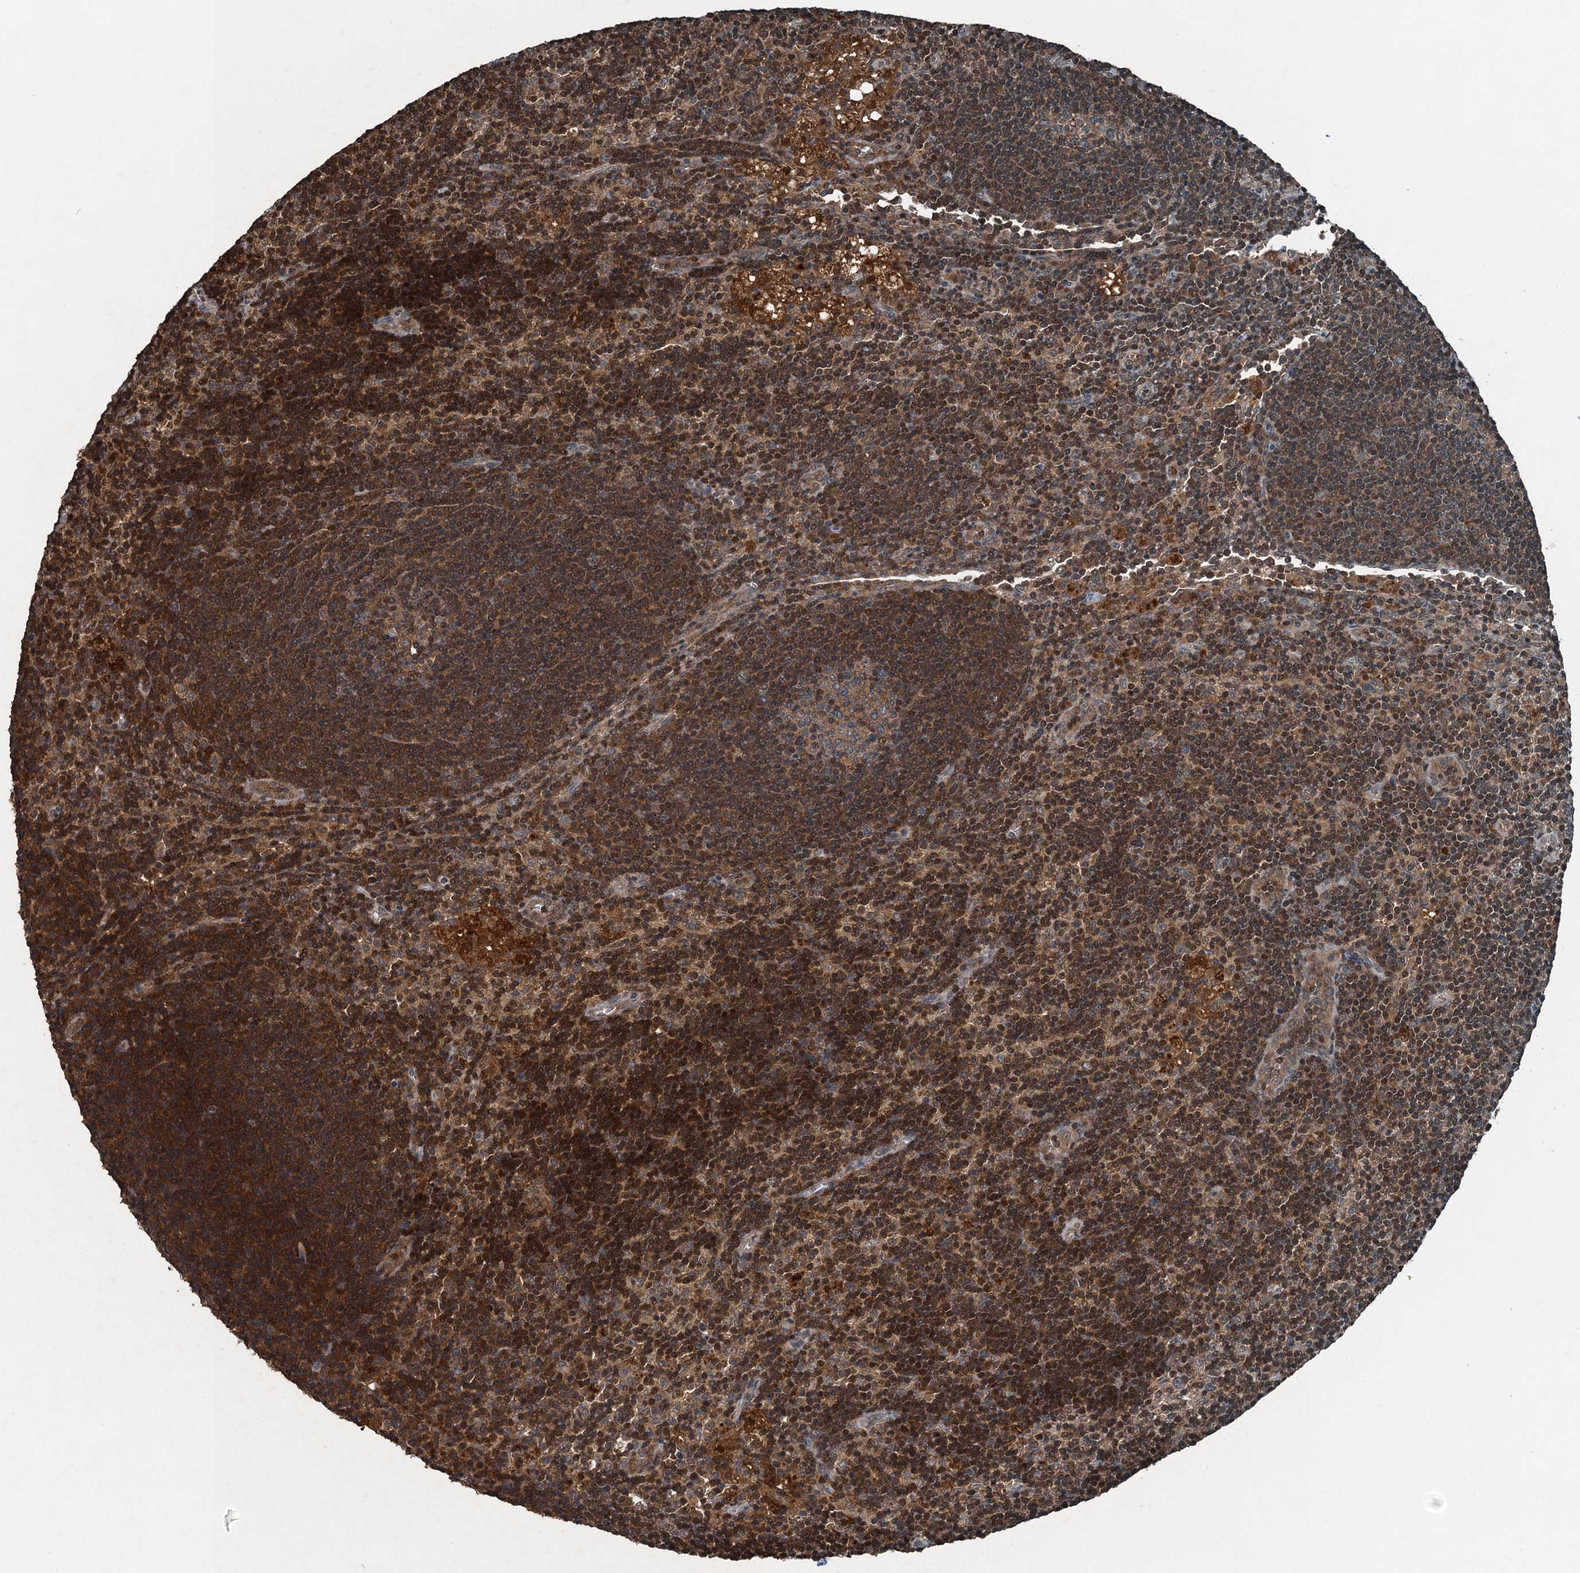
{"staining": {"intensity": "weak", "quantity": "<25%", "location": "cytoplasmic/membranous"}, "tissue": "lymph node", "cell_type": "Germinal center cells", "image_type": "normal", "snomed": [{"axis": "morphology", "description": "Normal tissue, NOS"}, {"axis": "topography", "description": "Lymph node"}], "caption": "Protein analysis of unremarkable lymph node shows no significant expression in germinal center cells. The staining is performed using DAB (3,3'-diaminobenzidine) brown chromogen with nuclei counter-stained in using hematoxylin.", "gene": "TCTN1", "patient": {"sex": "male", "age": 24}}